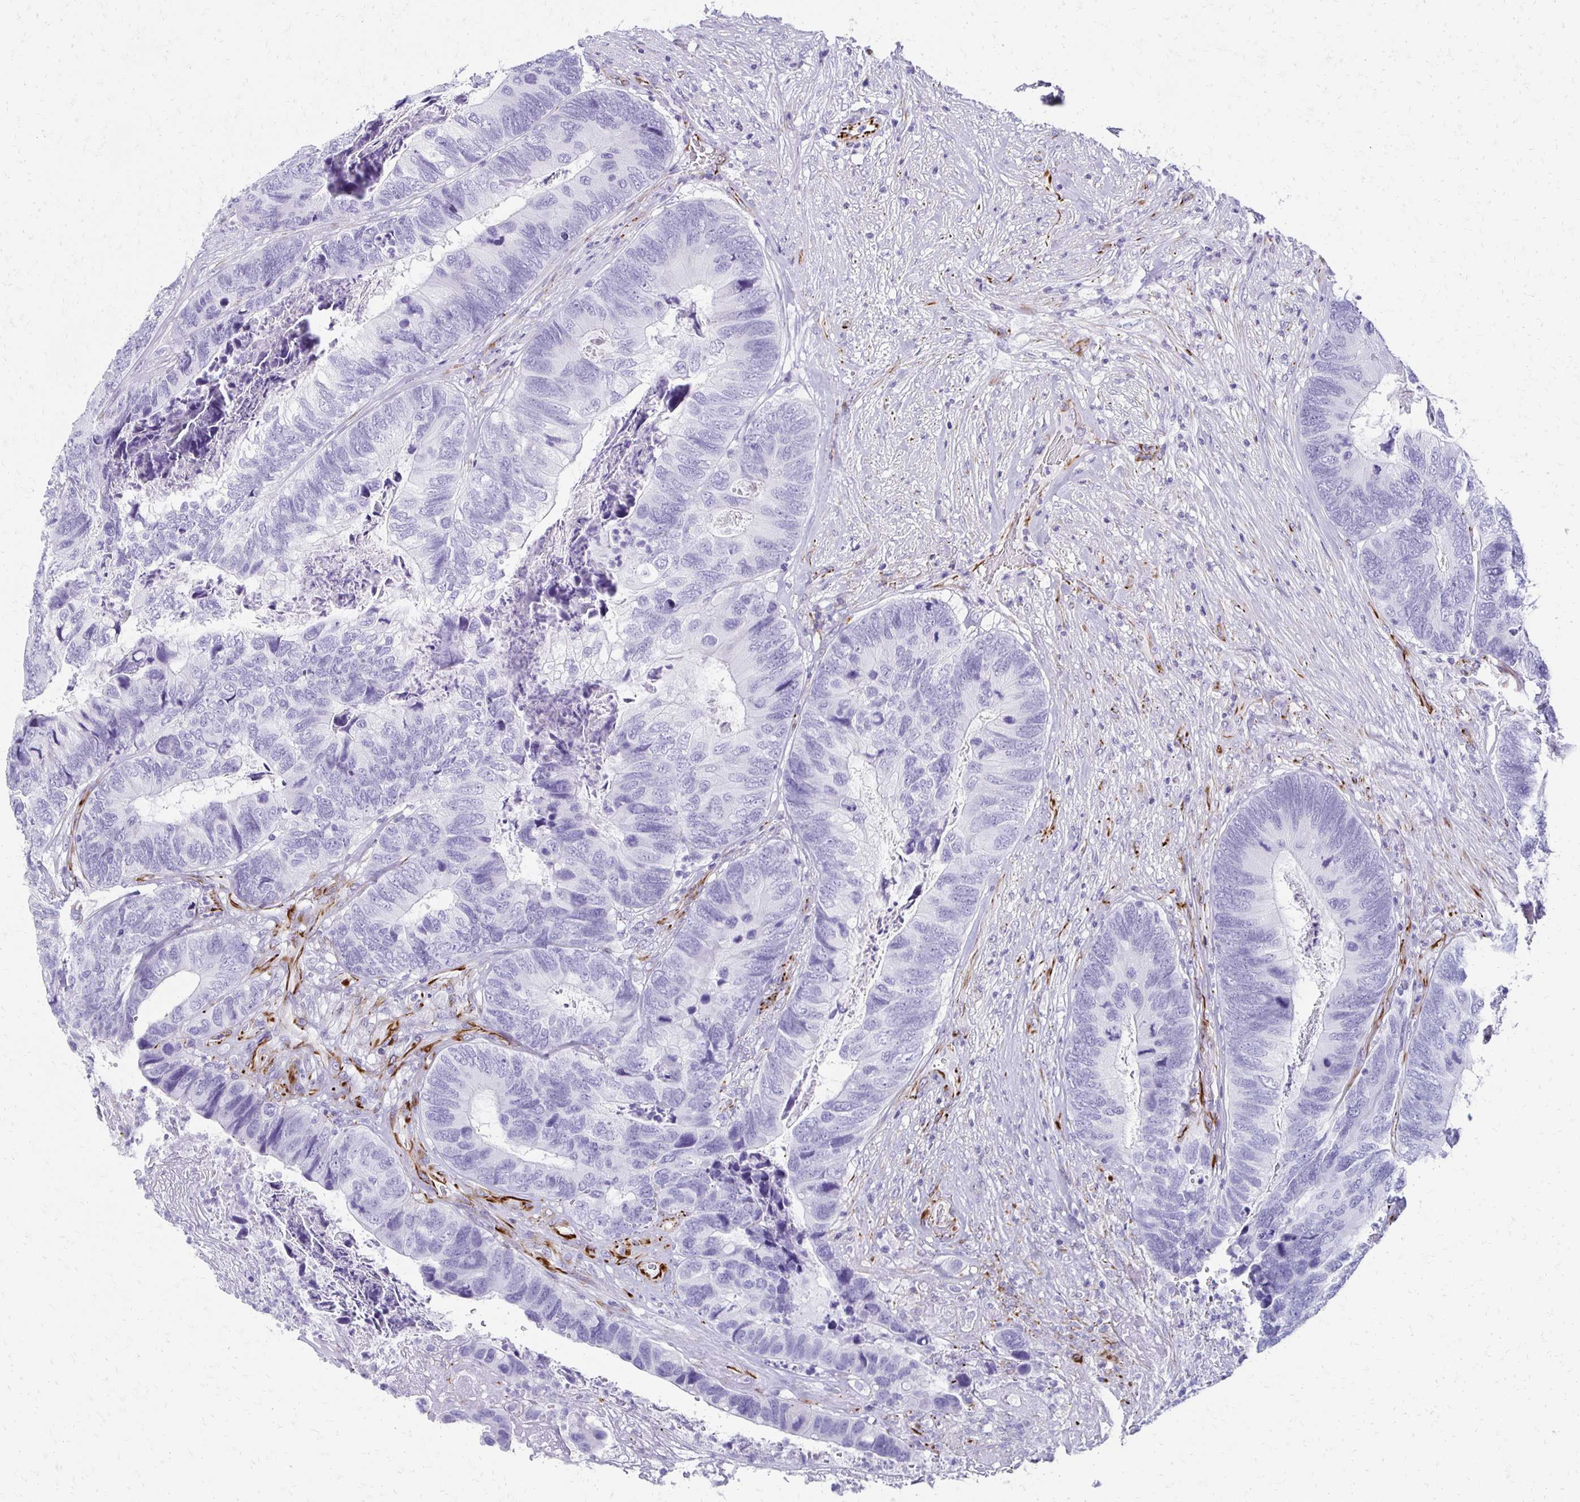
{"staining": {"intensity": "negative", "quantity": "none", "location": "none"}, "tissue": "colorectal cancer", "cell_type": "Tumor cells", "image_type": "cancer", "snomed": [{"axis": "morphology", "description": "Adenocarcinoma, NOS"}, {"axis": "topography", "description": "Colon"}], "caption": "The immunohistochemistry histopathology image has no significant positivity in tumor cells of colorectal adenocarcinoma tissue. (DAB (3,3'-diaminobenzidine) immunohistochemistry with hematoxylin counter stain).", "gene": "TMEM54", "patient": {"sex": "female", "age": 67}}